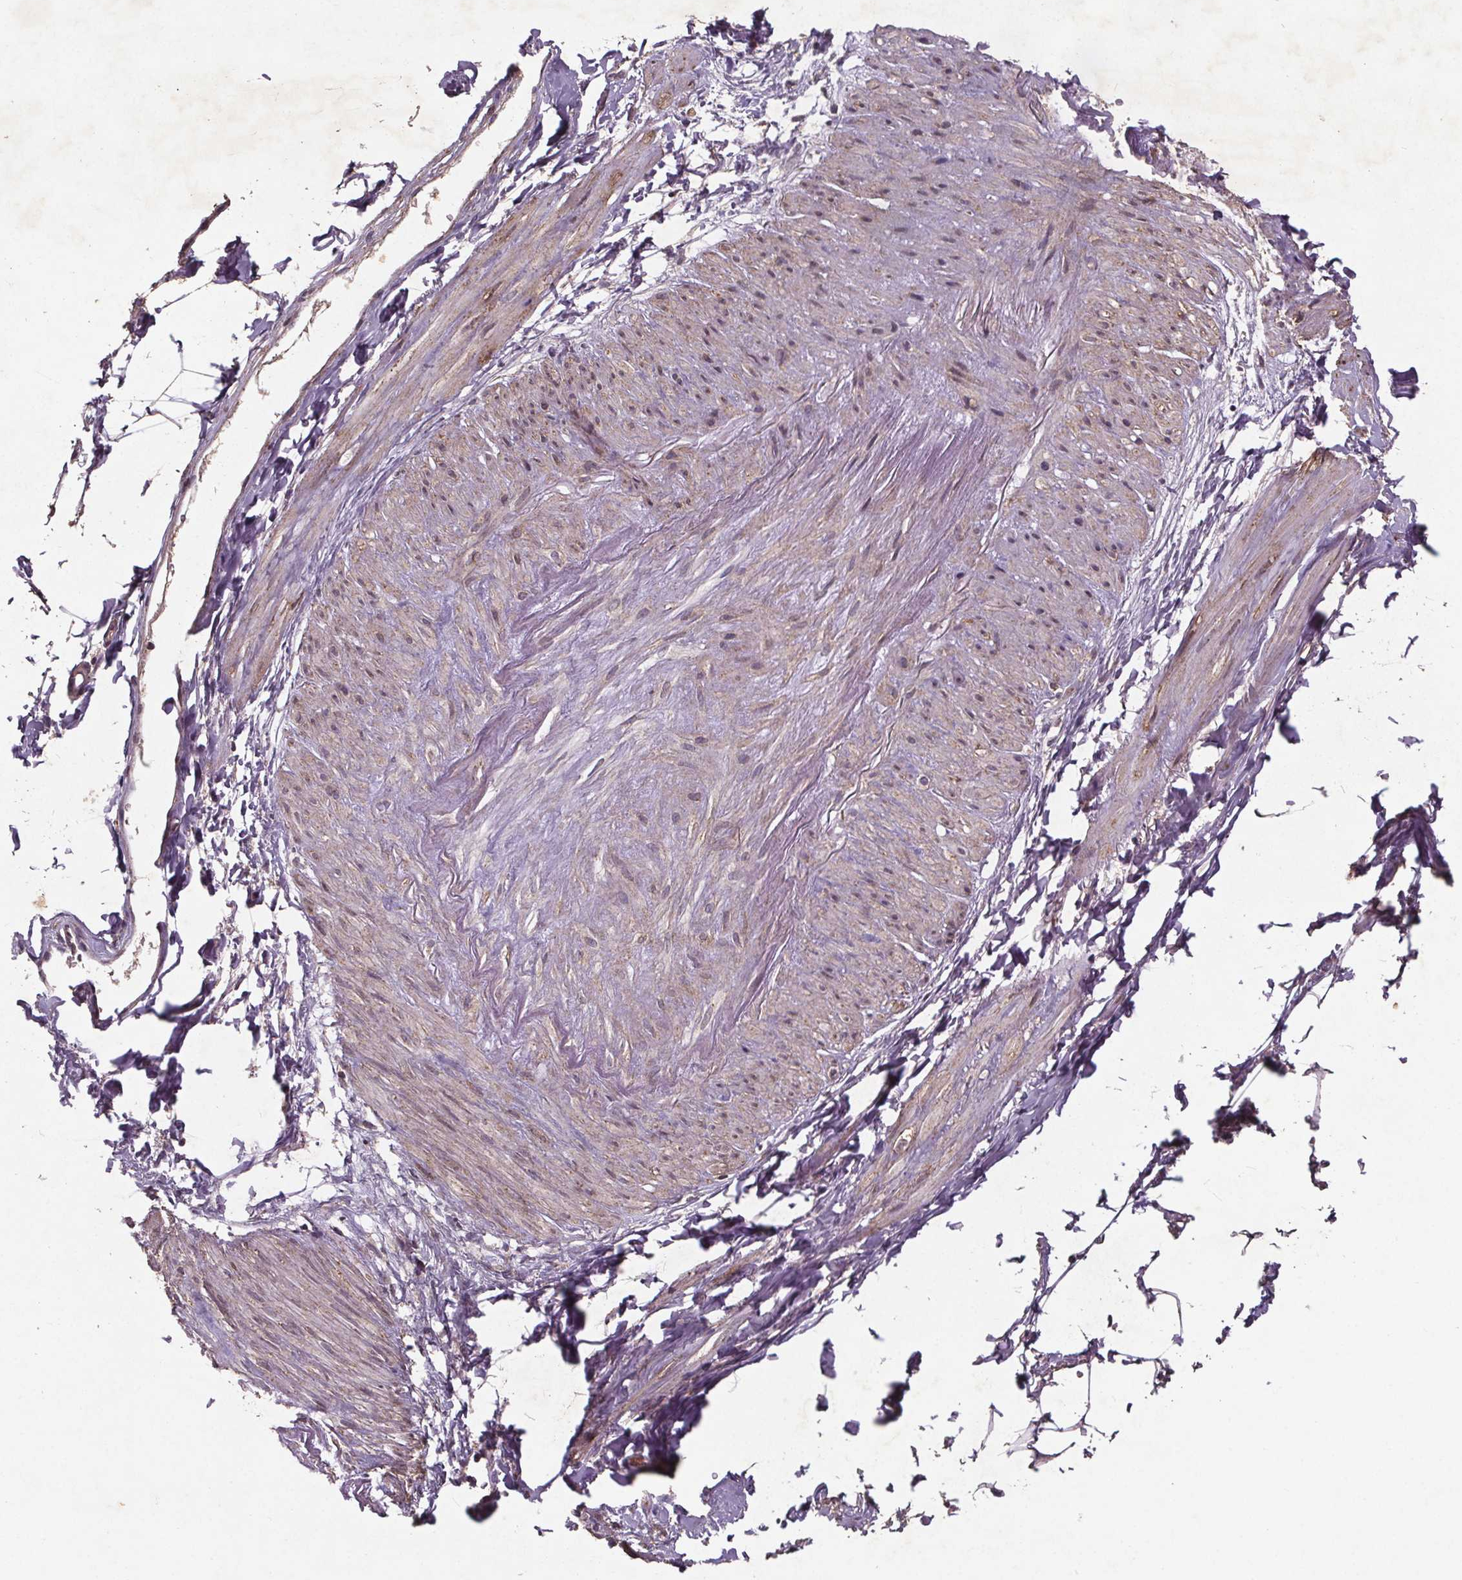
{"staining": {"intensity": "negative", "quantity": "none", "location": "none"}, "tissue": "adipose tissue", "cell_type": "Adipocytes", "image_type": "normal", "snomed": [{"axis": "morphology", "description": "Normal tissue, NOS"}, {"axis": "topography", "description": "Prostate"}, {"axis": "topography", "description": "Peripheral nerve tissue"}], "caption": "An image of human adipose tissue is negative for staining in adipocytes. The staining was performed using DAB (3,3'-diaminobenzidine) to visualize the protein expression in brown, while the nuclei were stained in blue with hematoxylin (Magnification: 20x).", "gene": "STRN3", "patient": {"sex": "male", "age": 55}}